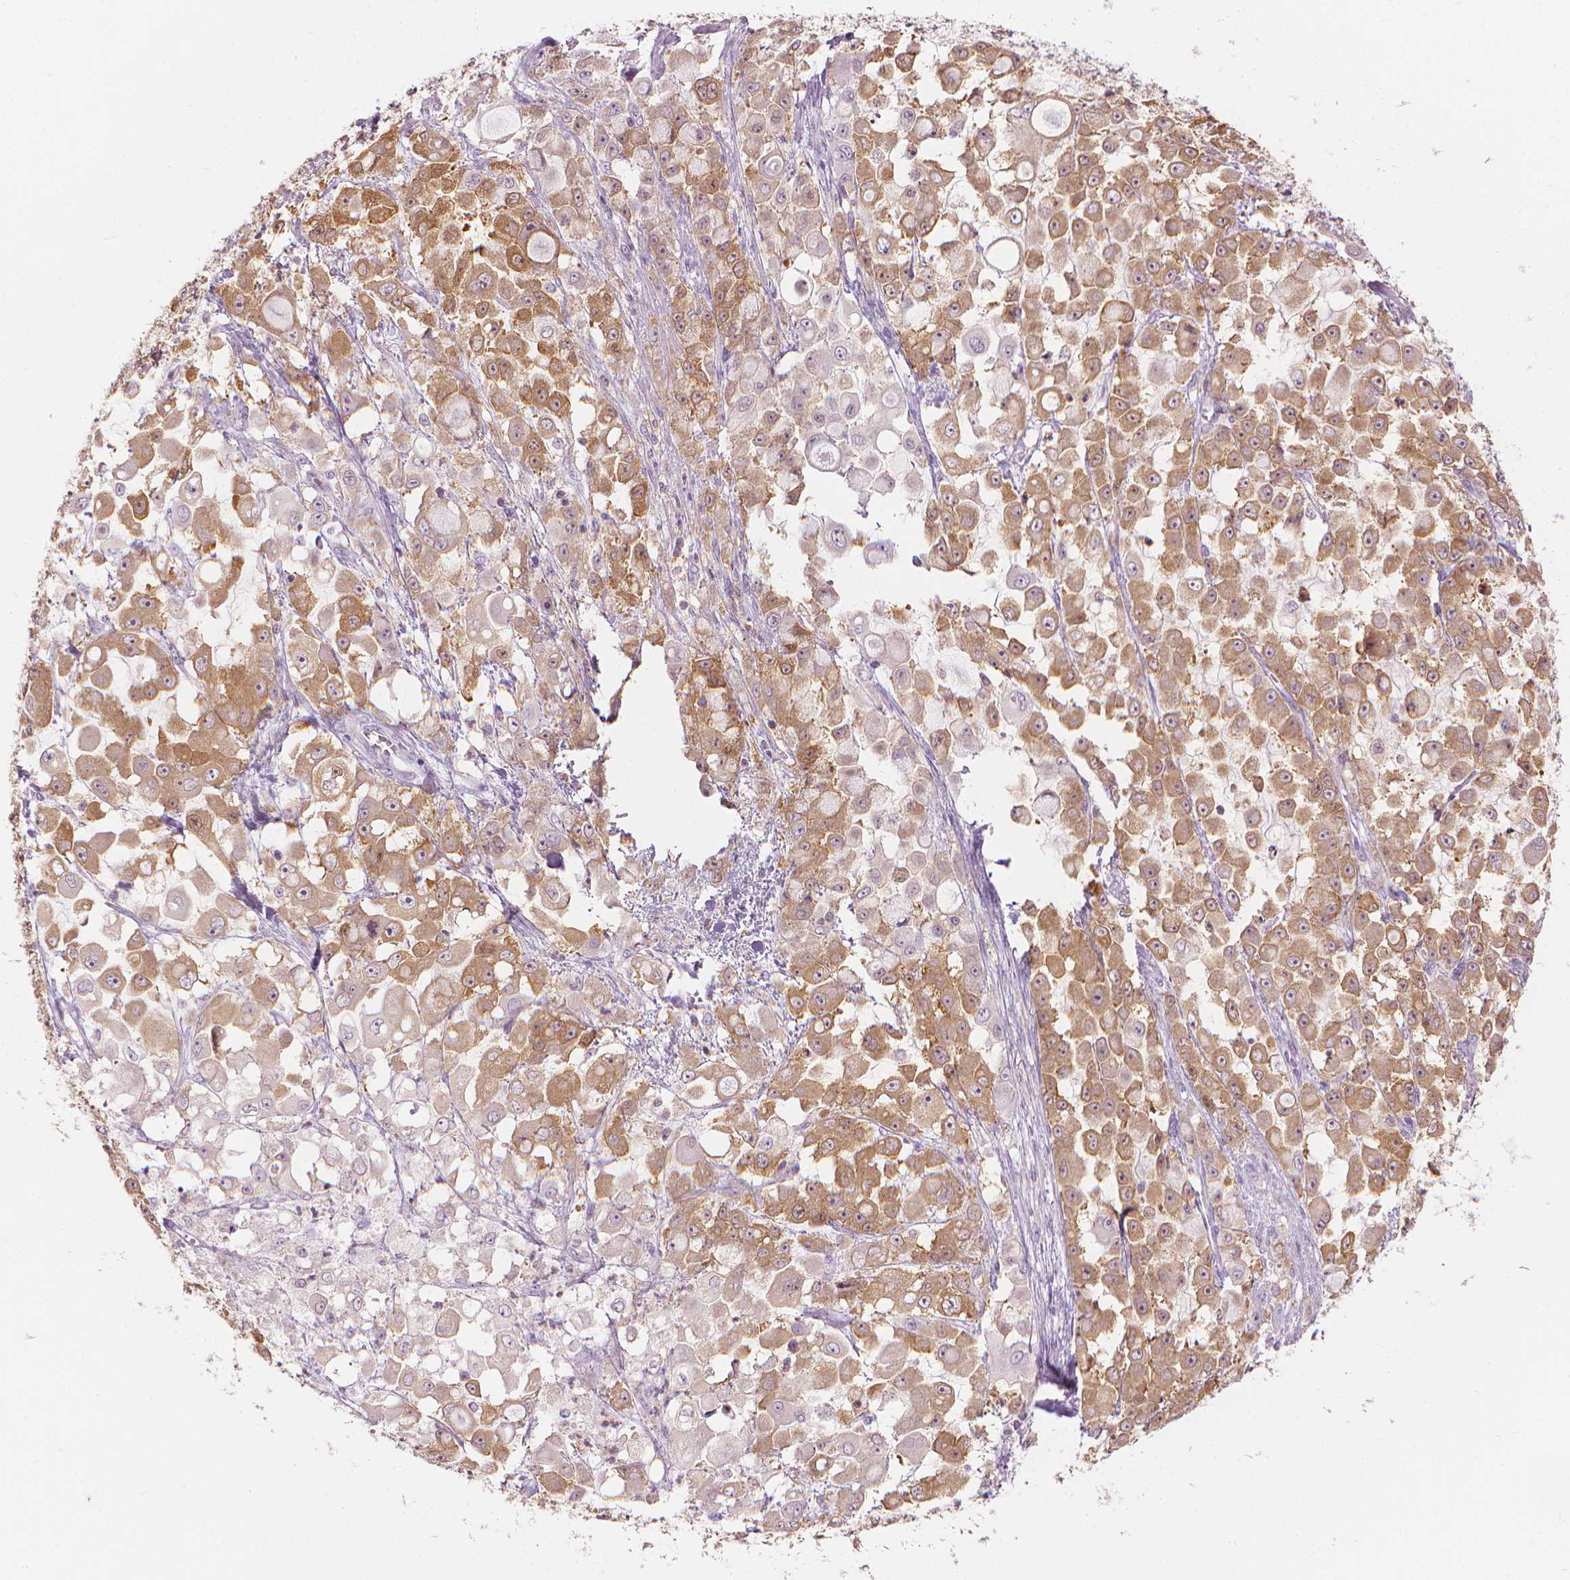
{"staining": {"intensity": "moderate", "quantity": "25%-75%", "location": "cytoplasmic/membranous"}, "tissue": "stomach cancer", "cell_type": "Tumor cells", "image_type": "cancer", "snomed": [{"axis": "morphology", "description": "Adenocarcinoma, NOS"}, {"axis": "topography", "description": "Stomach"}], "caption": "Immunohistochemical staining of stomach adenocarcinoma reveals medium levels of moderate cytoplasmic/membranous protein expression in about 25%-75% of tumor cells.", "gene": "SHMT1", "patient": {"sex": "female", "age": 76}}